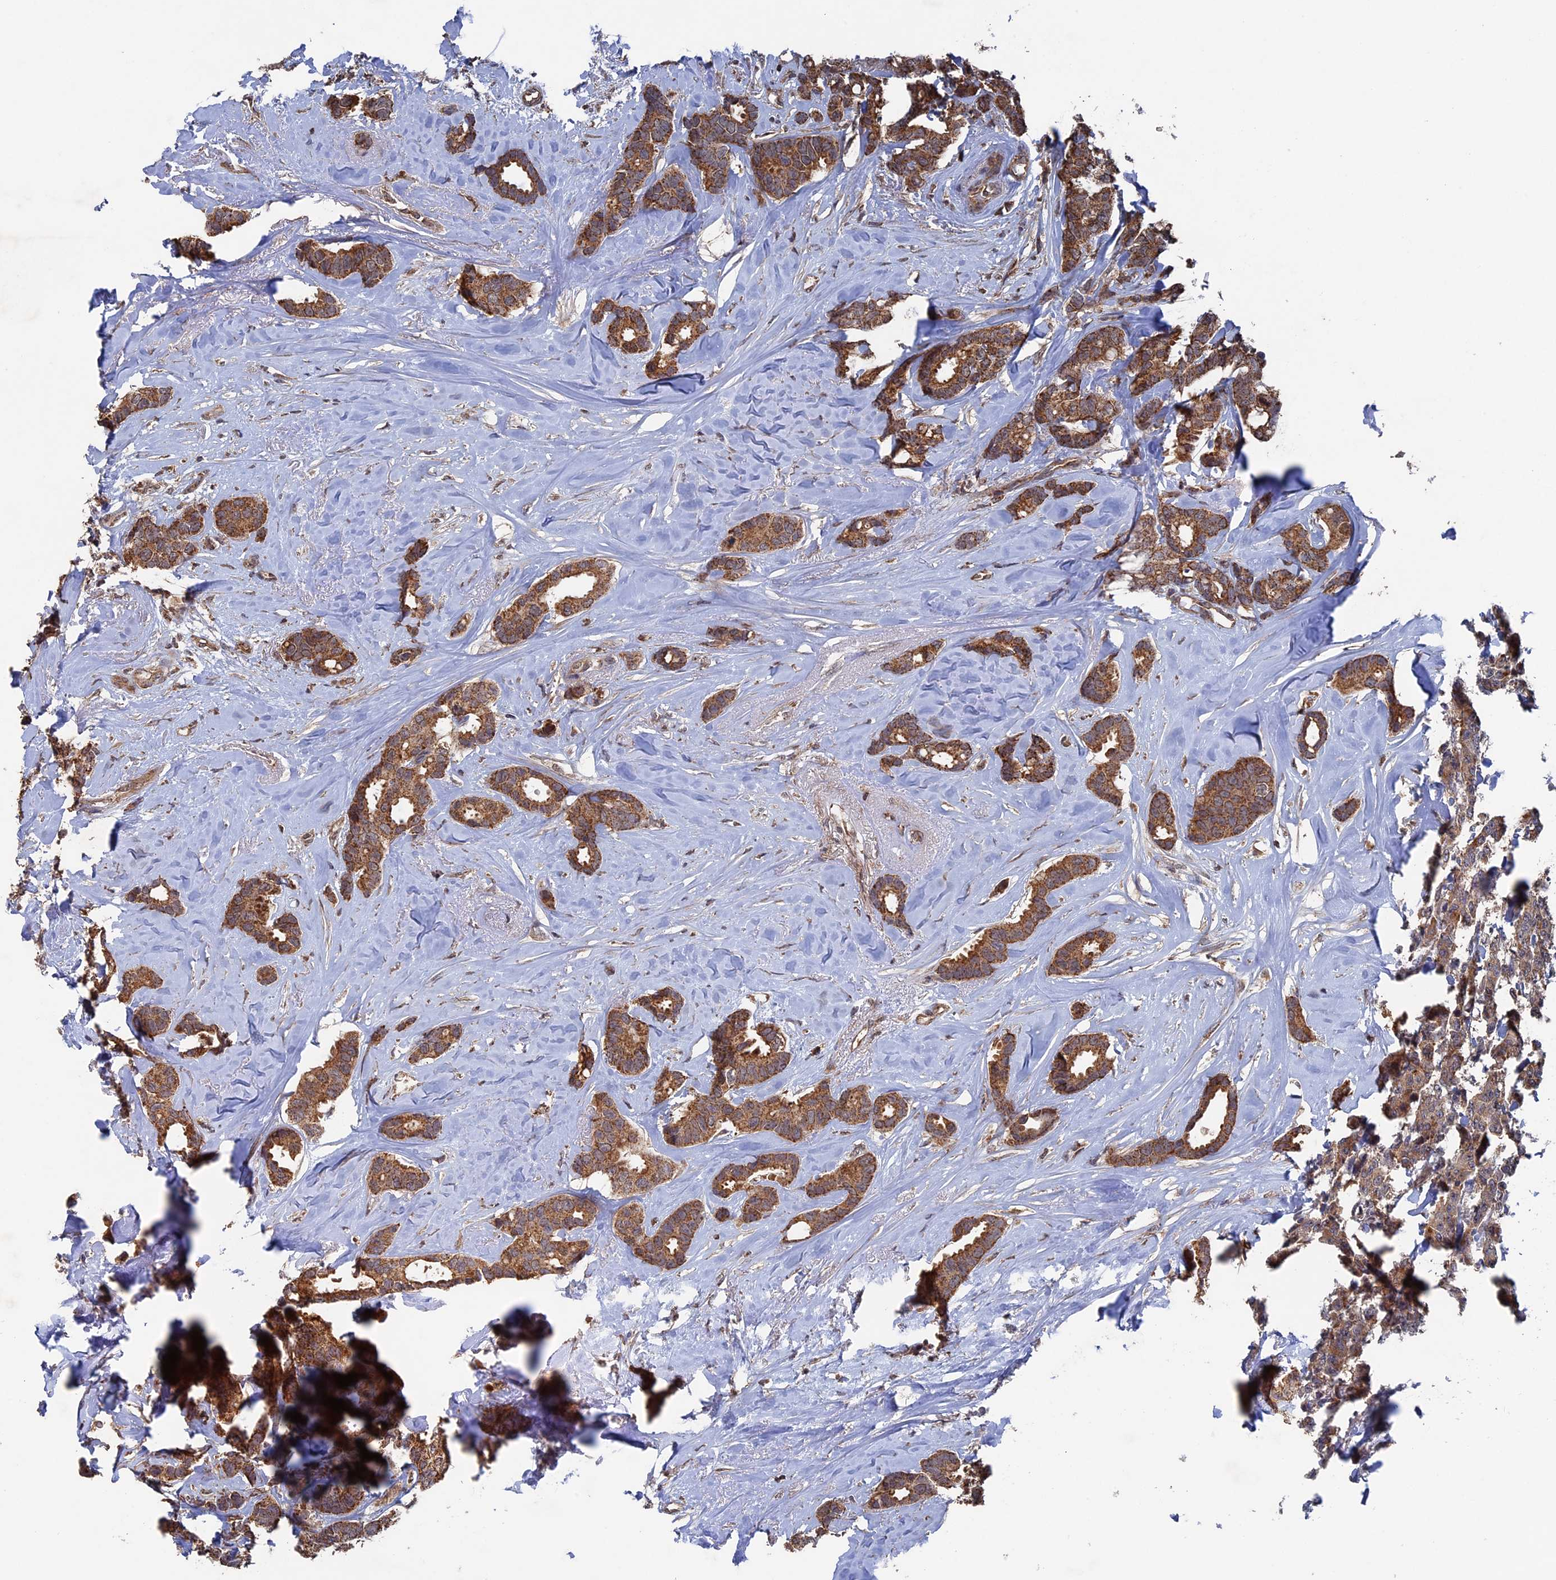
{"staining": {"intensity": "moderate", "quantity": ">75%", "location": "cytoplasmic/membranous"}, "tissue": "breast cancer", "cell_type": "Tumor cells", "image_type": "cancer", "snomed": [{"axis": "morphology", "description": "Duct carcinoma"}, {"axis": "topography", "description": "Breast"}], "caption": "This is a photomicrograph of immunohistochemistry staining of breast intraductal carcinoma, which shows moderate positivity in the cytoplasmic/membranous of tumor cells.", "gene": "RAB15", "patient": {"sex": "female", "age": 87}}